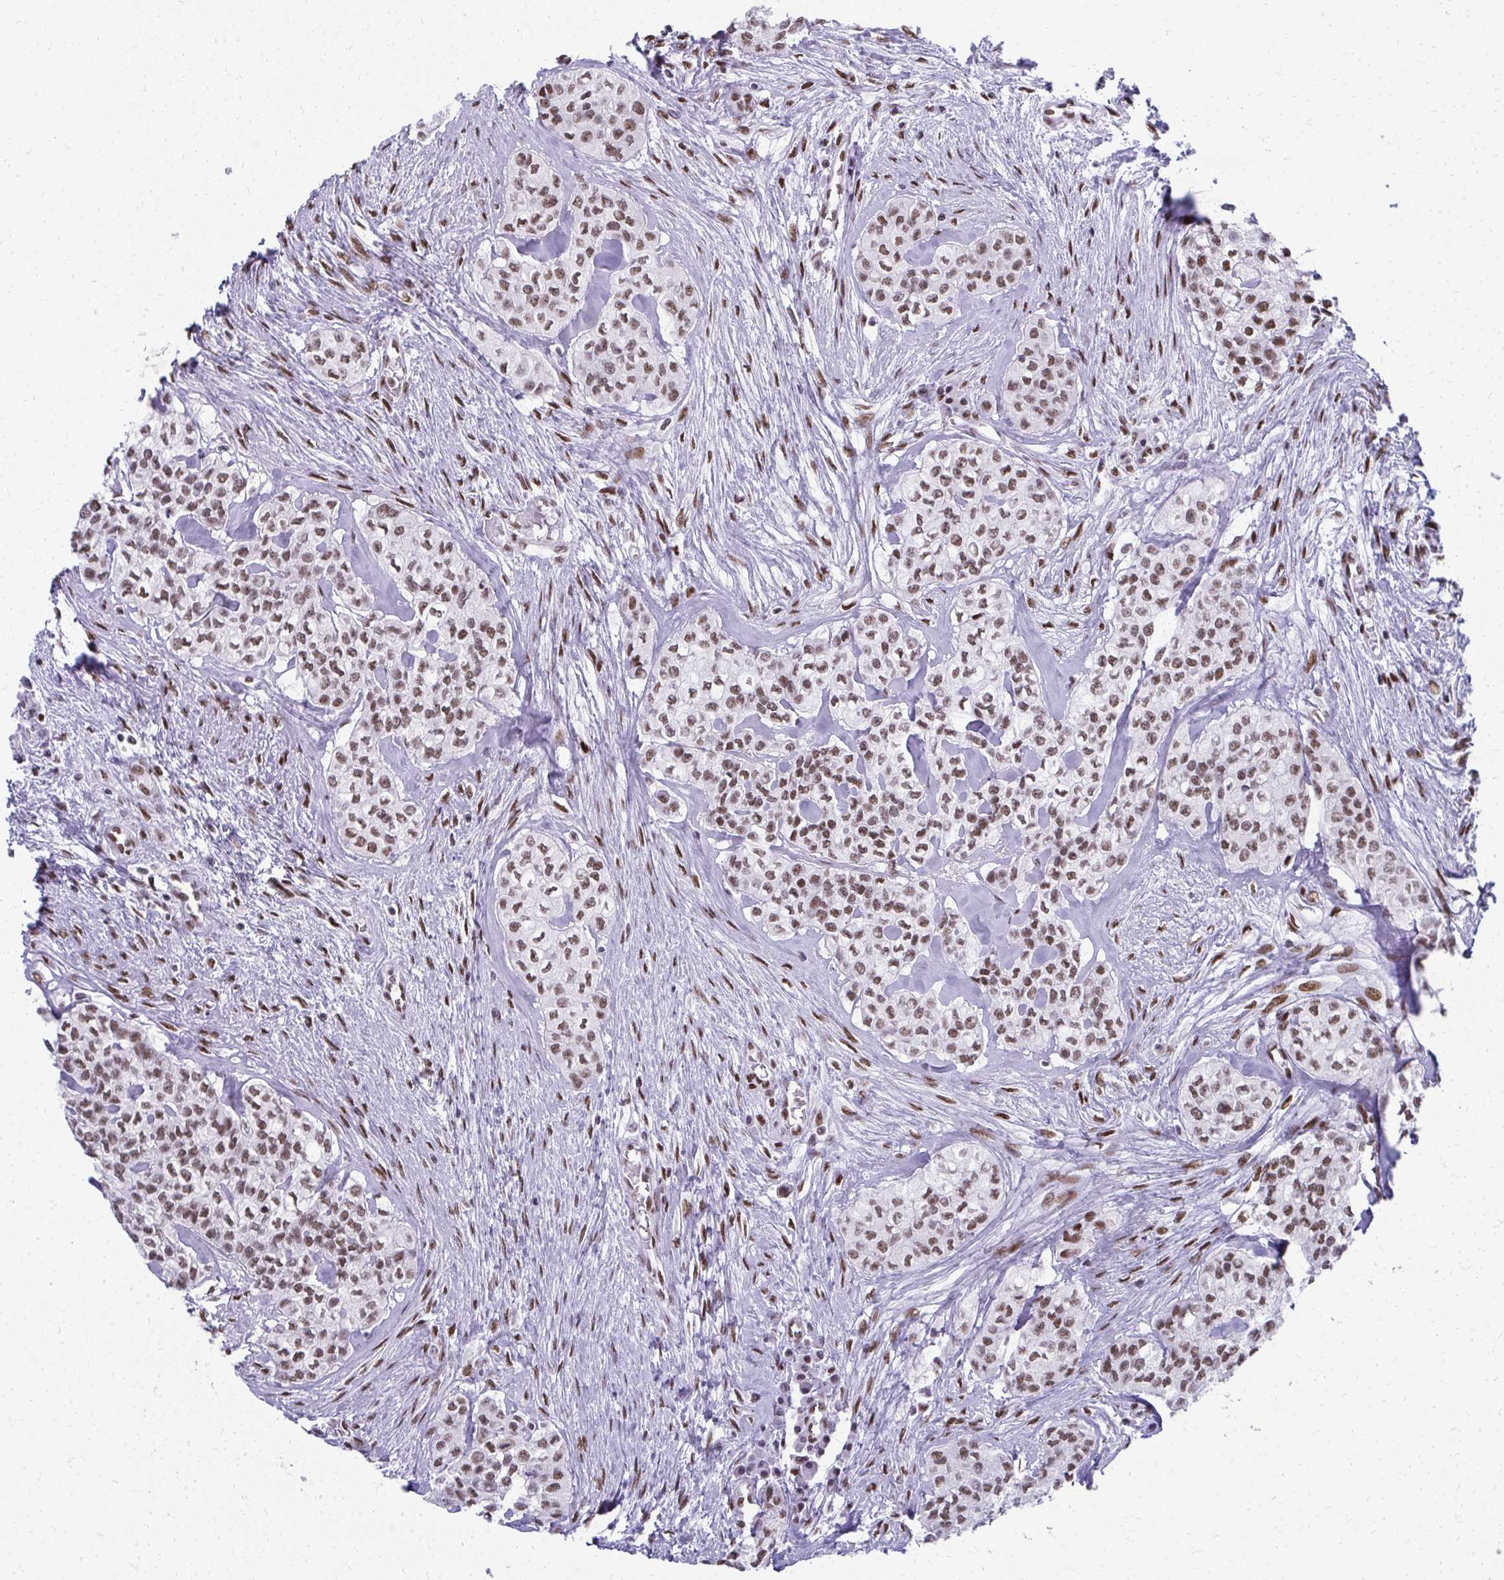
{"staining": {"intensity": "moderate", "quantity": ">75%", "location": "nuclear"}, "tissue": "head and neck cancer", "cell_type": "Tumor cells", "image_type": "cancer", "snomed": [{"axis": "morphology", "description": "Adenocarcinoma, NOS"}, {"axis": "topography", "description": "Head-Neck"}], "caption": "A micrograph of adenocarcinoma (head and neck) stained for a protein displays moderate nuclear brown staining in tumor cells.", "gene": "CREBBP", "patient": {"sex": "male", "age": 81}}